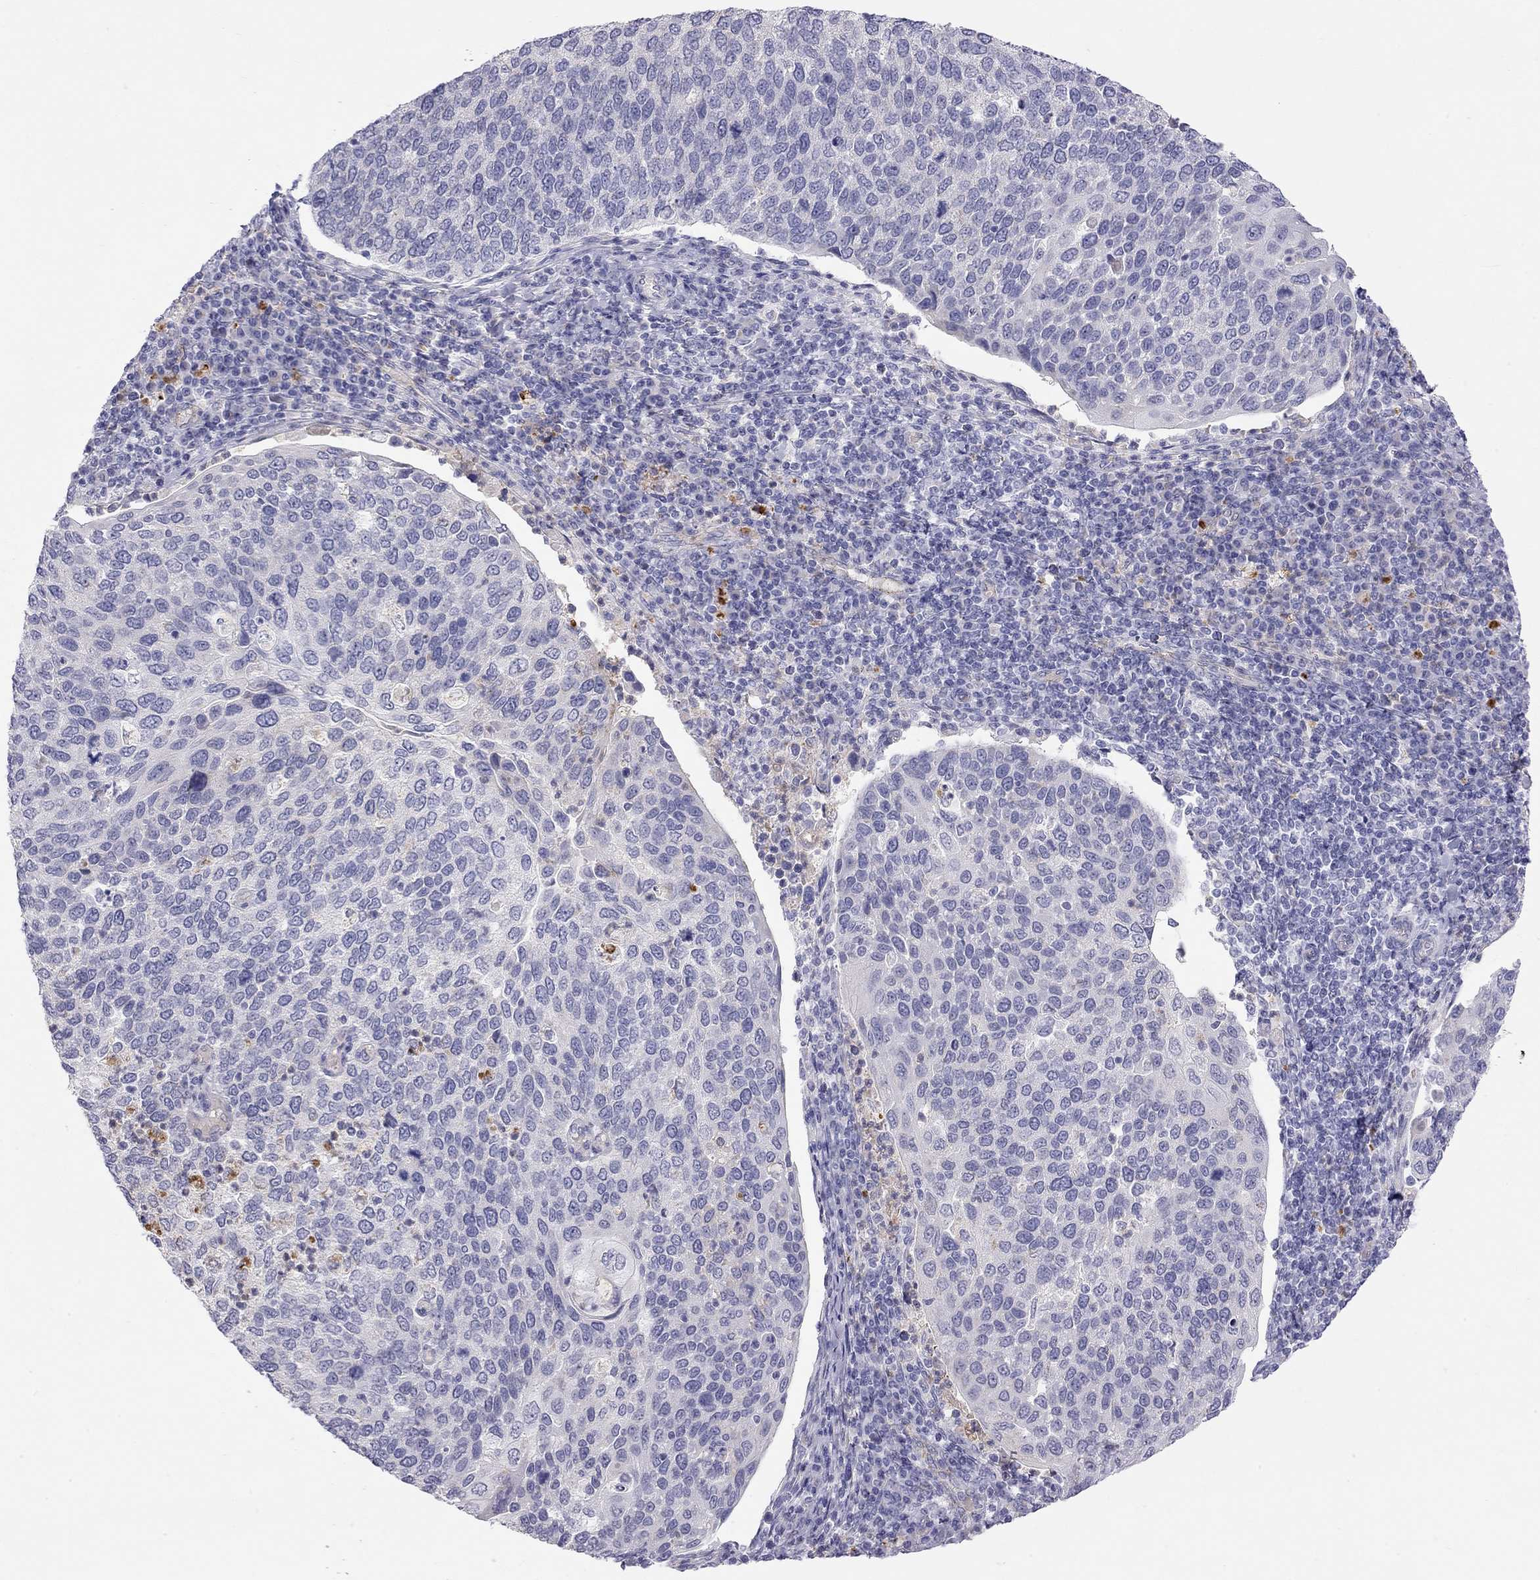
{"staining": {"intensity": "negative", "quantity": "none", "location": "none"}, "tissue": "cervical cancer", "cell_type": "Tumor cells", "image_type": "cancer", "snomed": [{"axis": "morphology", "description": "Squamous cell carcinoma, NOS"}, {"axis": "topography", "description": "Cervix"}], "caption": "This is an immunohistochemistry (IHC) histopathology image of cervical squamous cell carcinoma. There is no positivity in tumor cells.", "gene": "TDRD6", "patient": {"sex": "female", "age": 54}}